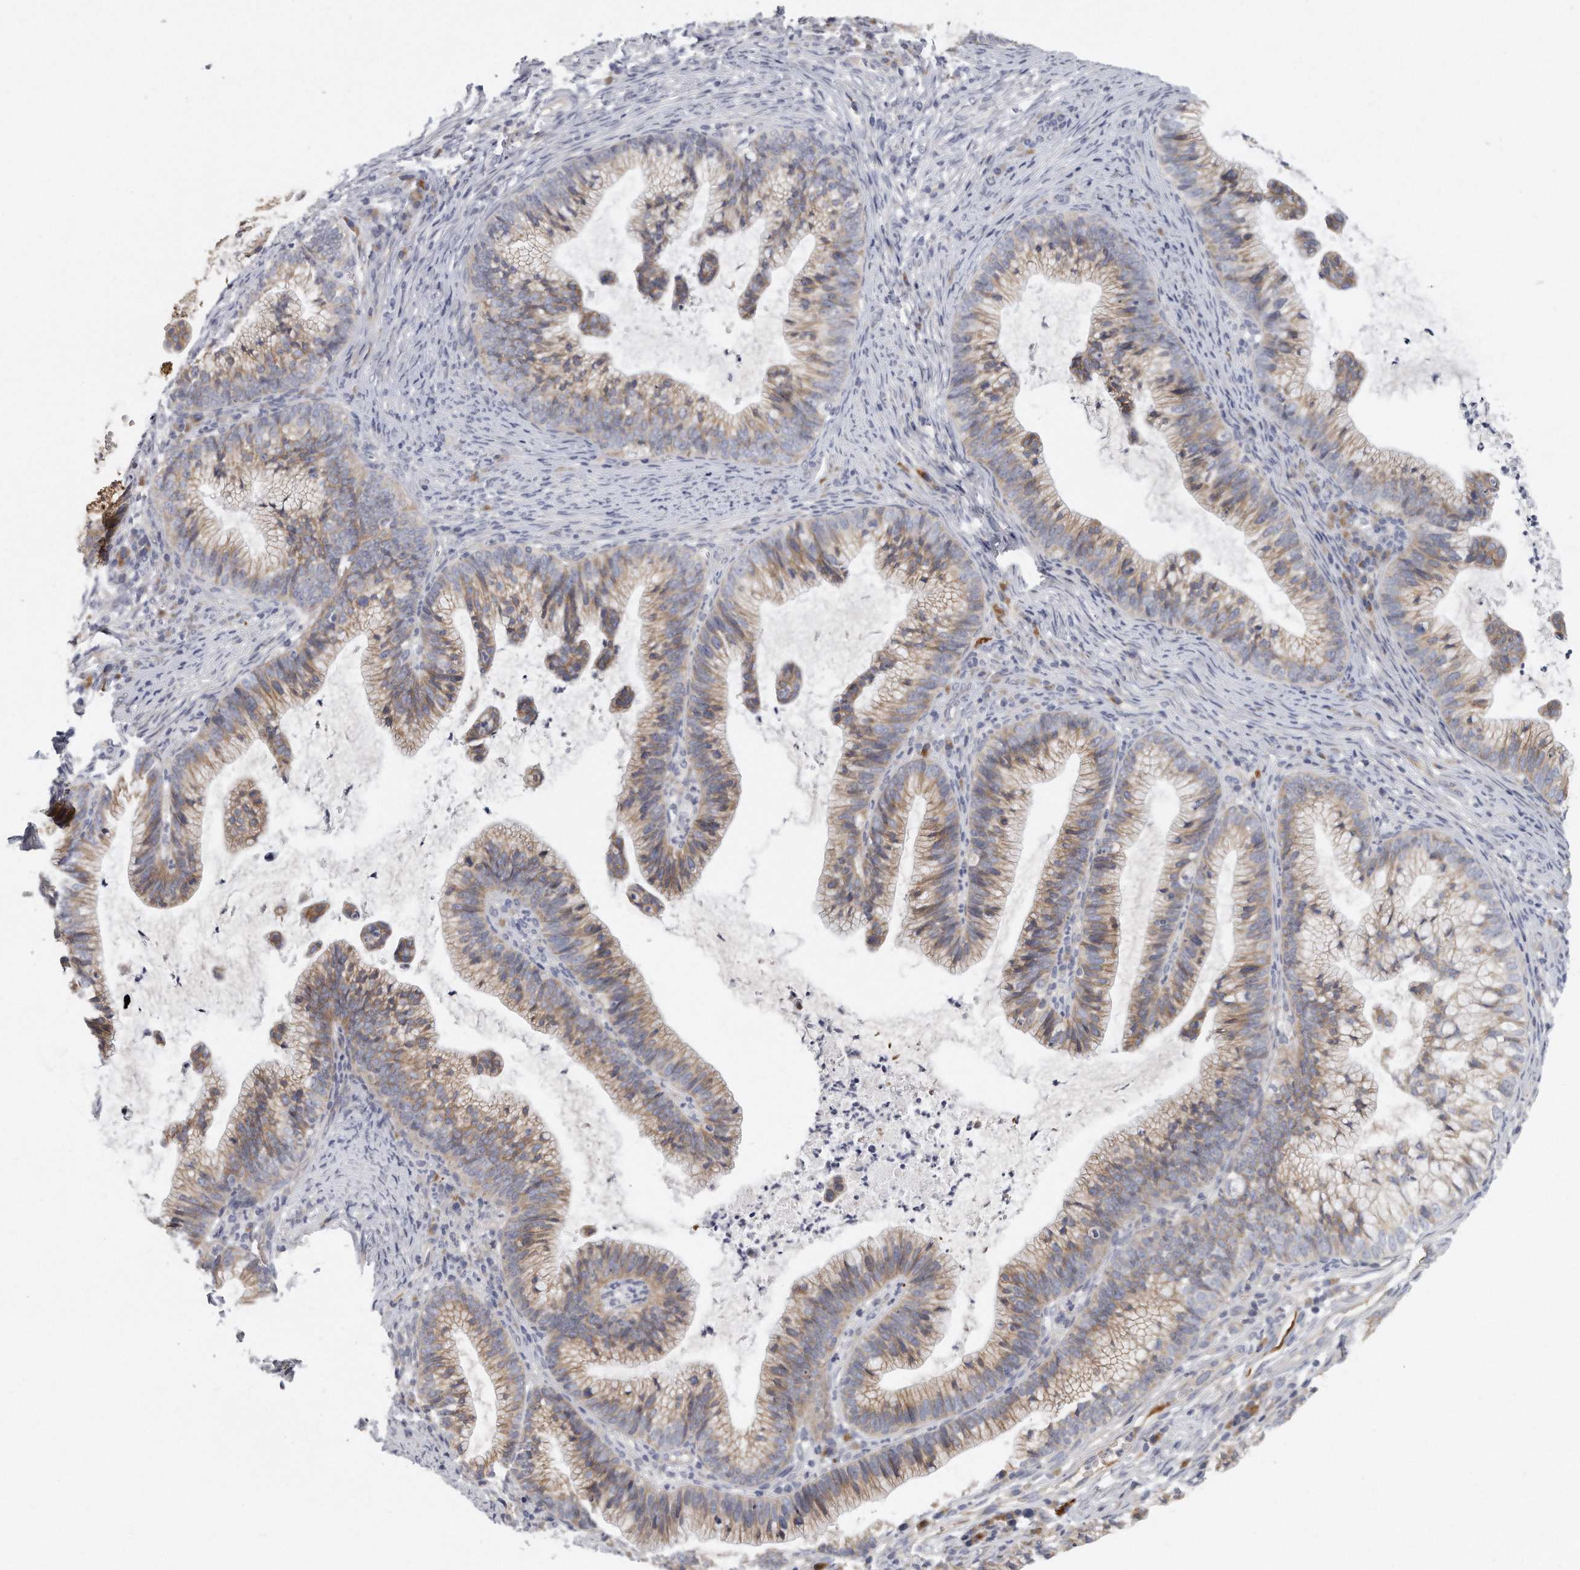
{"staining": {"intensity": "weak", "quantity": ">75%", "location": "cytoplasmic/membranous"}, "tissue": "cervical cancer", "cell_type": "Tumor cells", "image_type": "cancer", "snomed": [{"axis": "morphology", "description": "Adenocarcinoma, NOS"}, {"axis": "topography", "description": "Cervix"}], "caption": "Immunohistochemical staining of human cervical adenocarcinoma shows low levels of weak cytoplasmic/membranous protein expression in approximately >75% of tumor cells.", "gene": "PLEKHA6", "patient": {"sex": "female", "age": 36}}